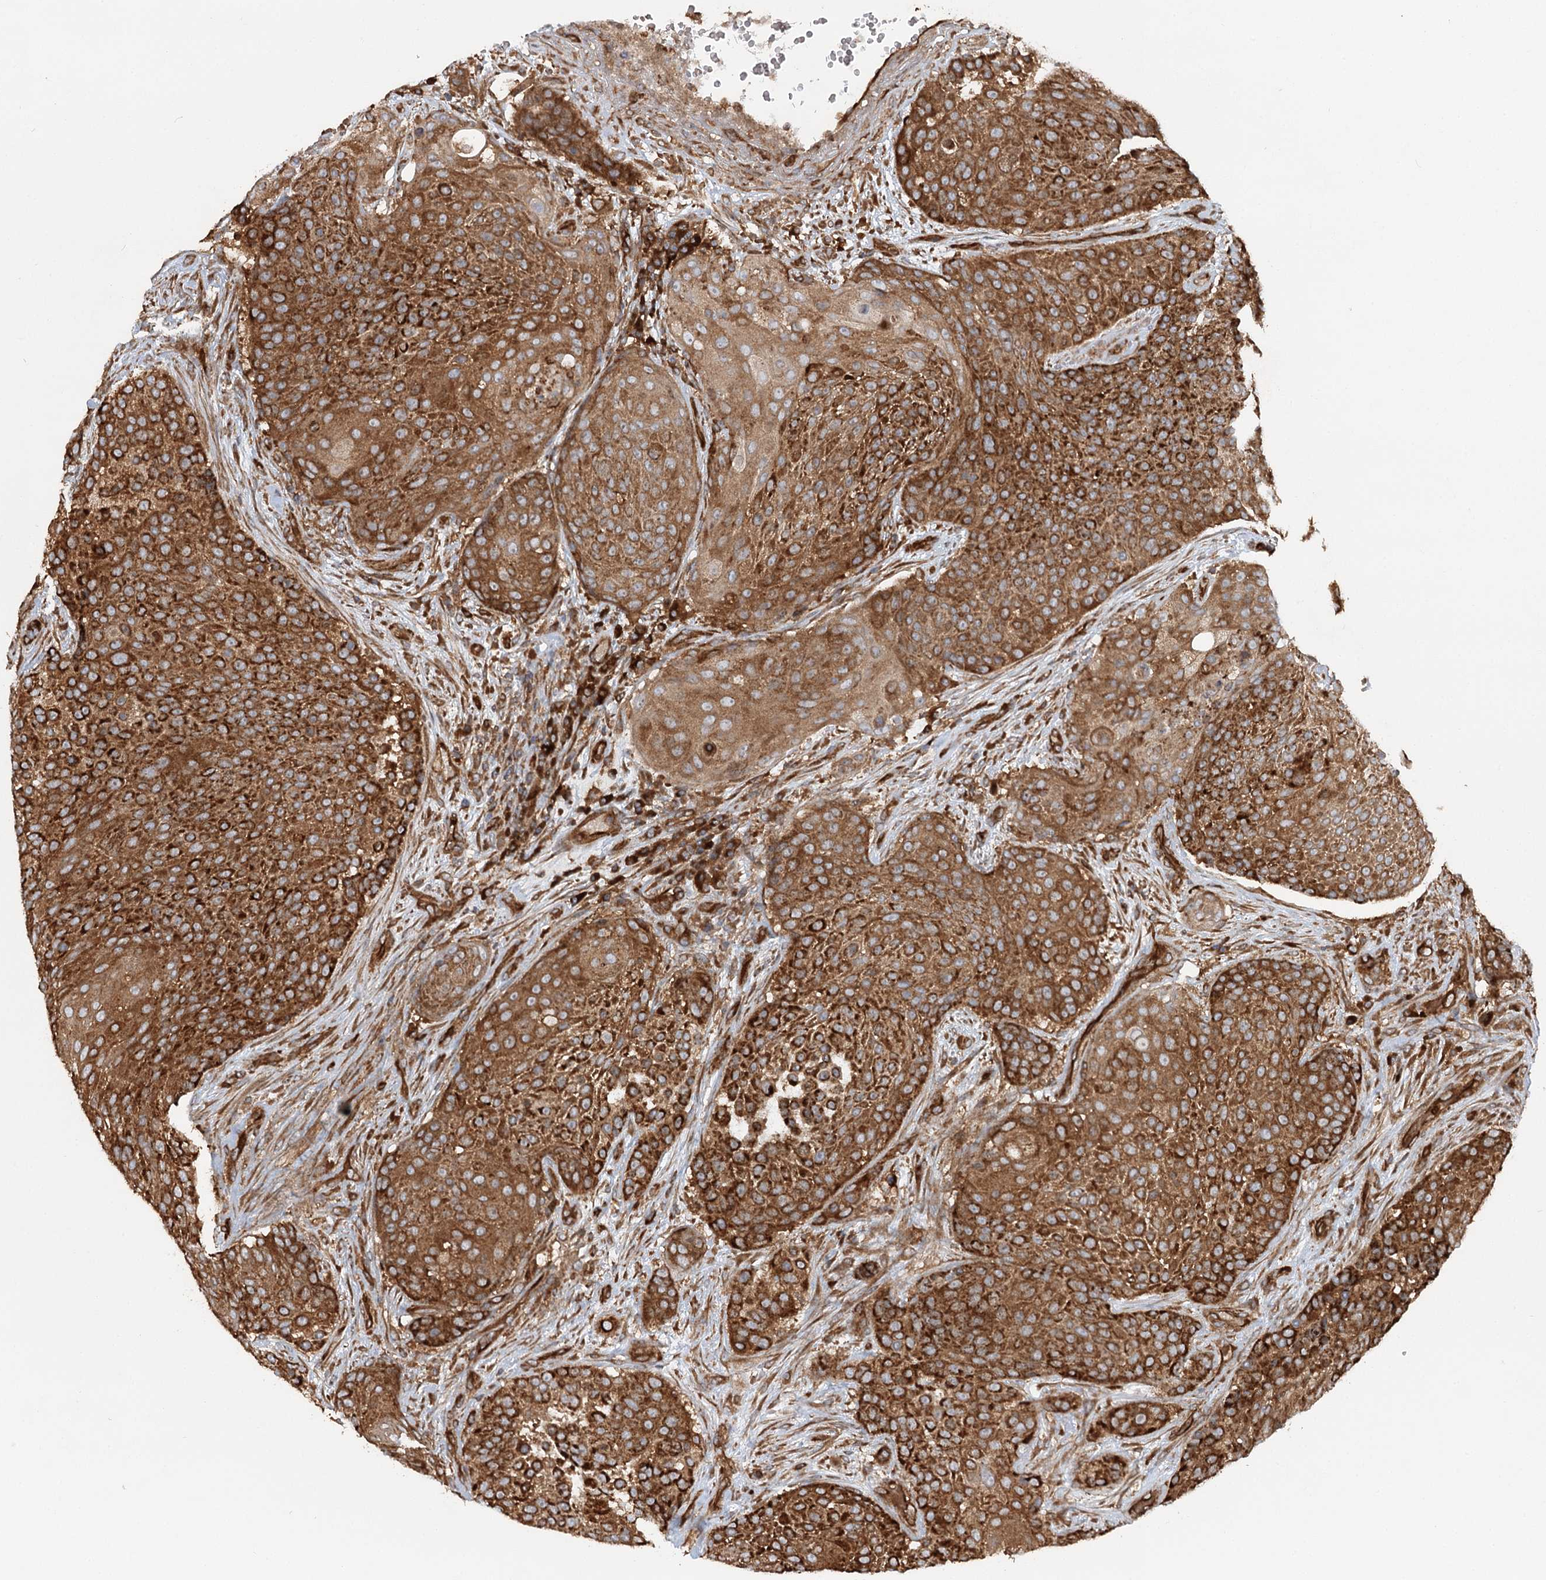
{"staining": {"intensity": "strong", "quantity": ">75%", "location": "cytoplasmic/membranous"}, "tissue": "urothelial cancer", "cell_type": "Tumor cells", "image_type": "cancer", "snomed": [{"axis": "morphology", "description": "Urothelial carcinoma, High grade"}, {"axis": "topography", "description": "Urinary bladder"}], "caption": "Human urothelial cancer stained with a protein marker reveals strong staining in tumor cells.", "gene": "PAIP2", "patient": {"sex": "female", "age": 63}}